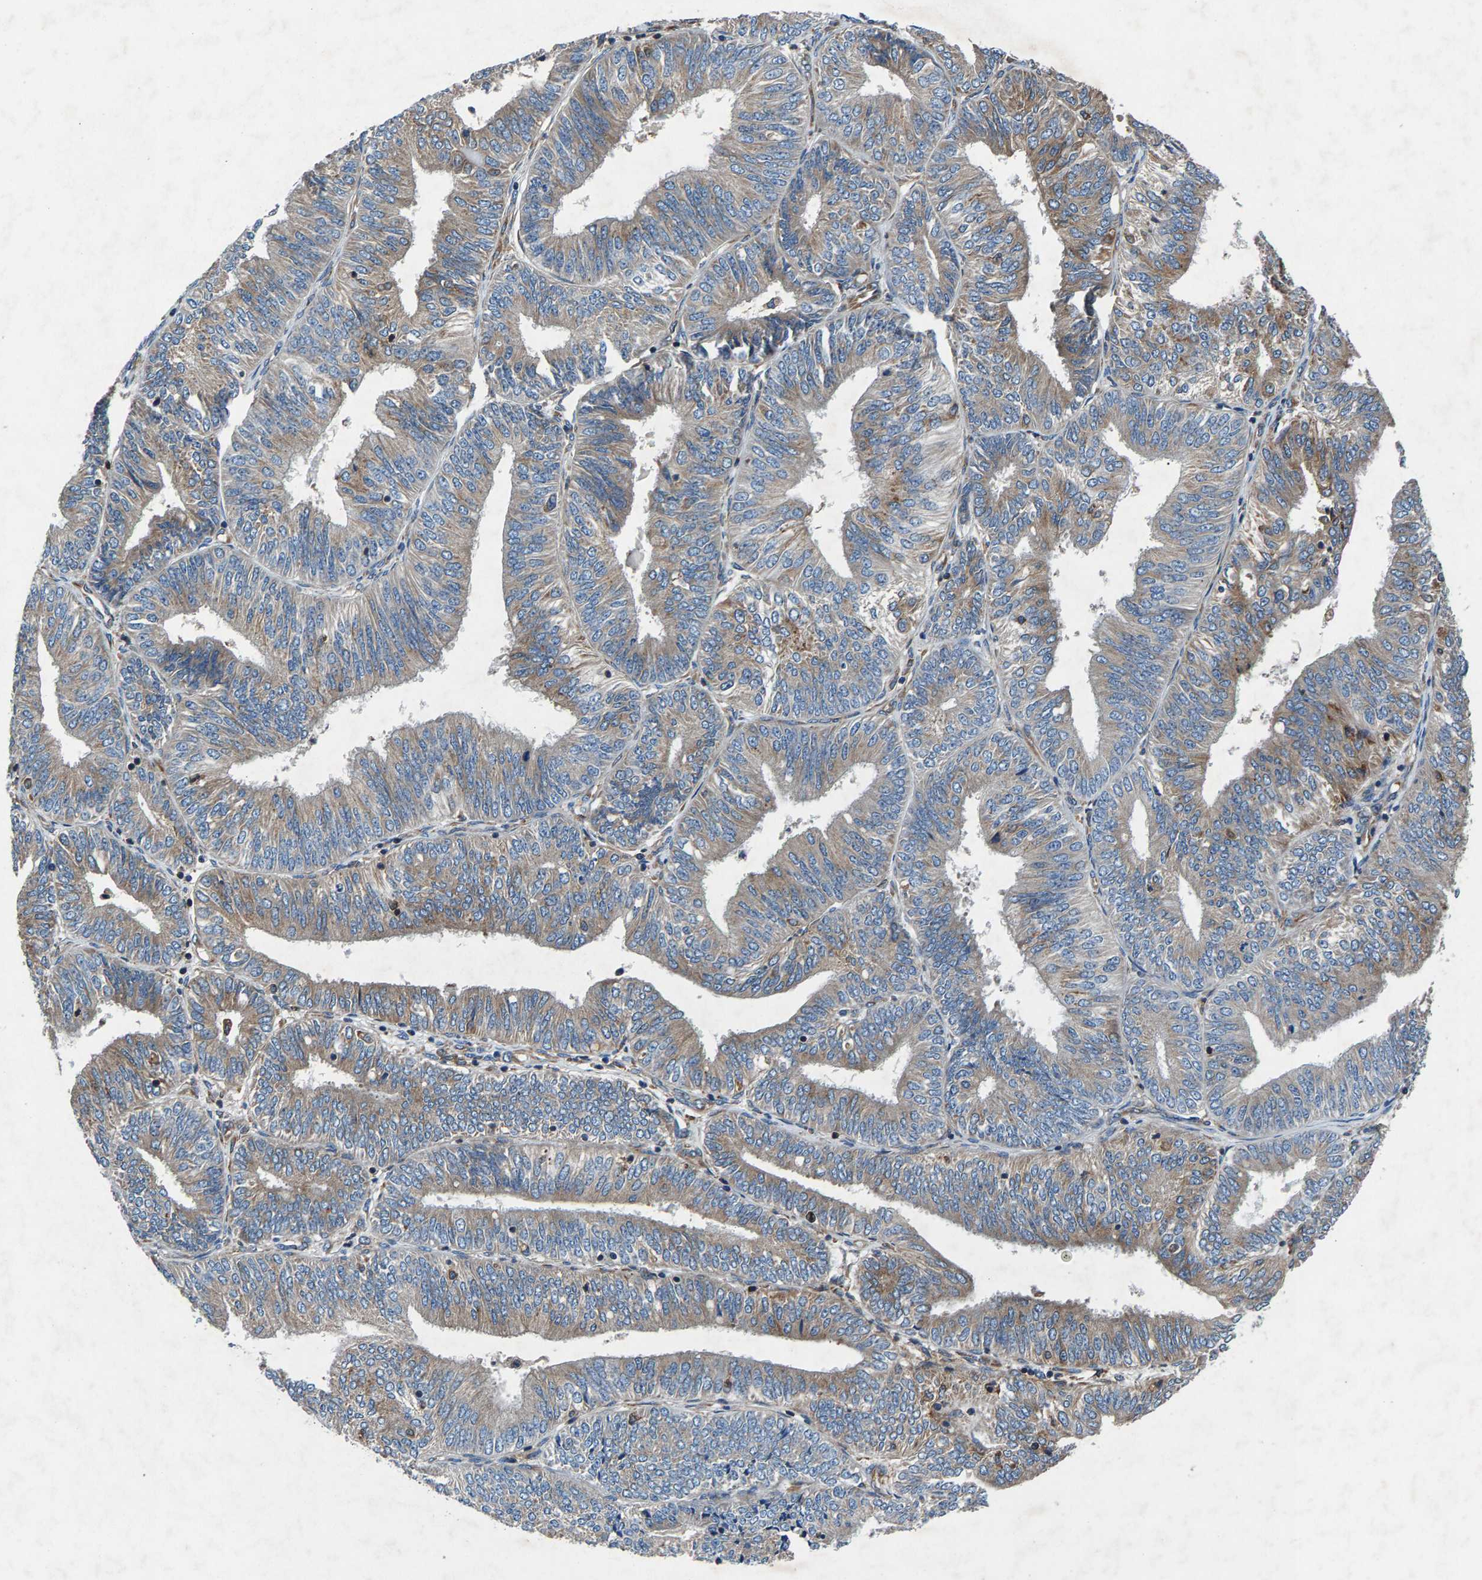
{"staining": {"intensity": "moderate", "quantity": ">75%", "location": "cytoplasmic/membranous"}, "tissue": "endometrial cancer", "cell_type": "Tumor cells", "image_type": "cancer", "snomed": [{"axis": "morphology", "description": "Adenocarcinoma, NOS"}, {"axis": "topography", "description": "Endometrium"}], "caption": "Endometrial adenocarcinoma tissue exhibits moderate cytoplasmic/membranous expression in about >75% of tumor cells The staining is performed using DAB (3,3'-diaminobenzidine) brown chromogen to label protein expression. The nuclei are counter-stained blue using hematoxylin.", "gene": "LPCAT1", "patient": {"sex": "female", "age": 58}}